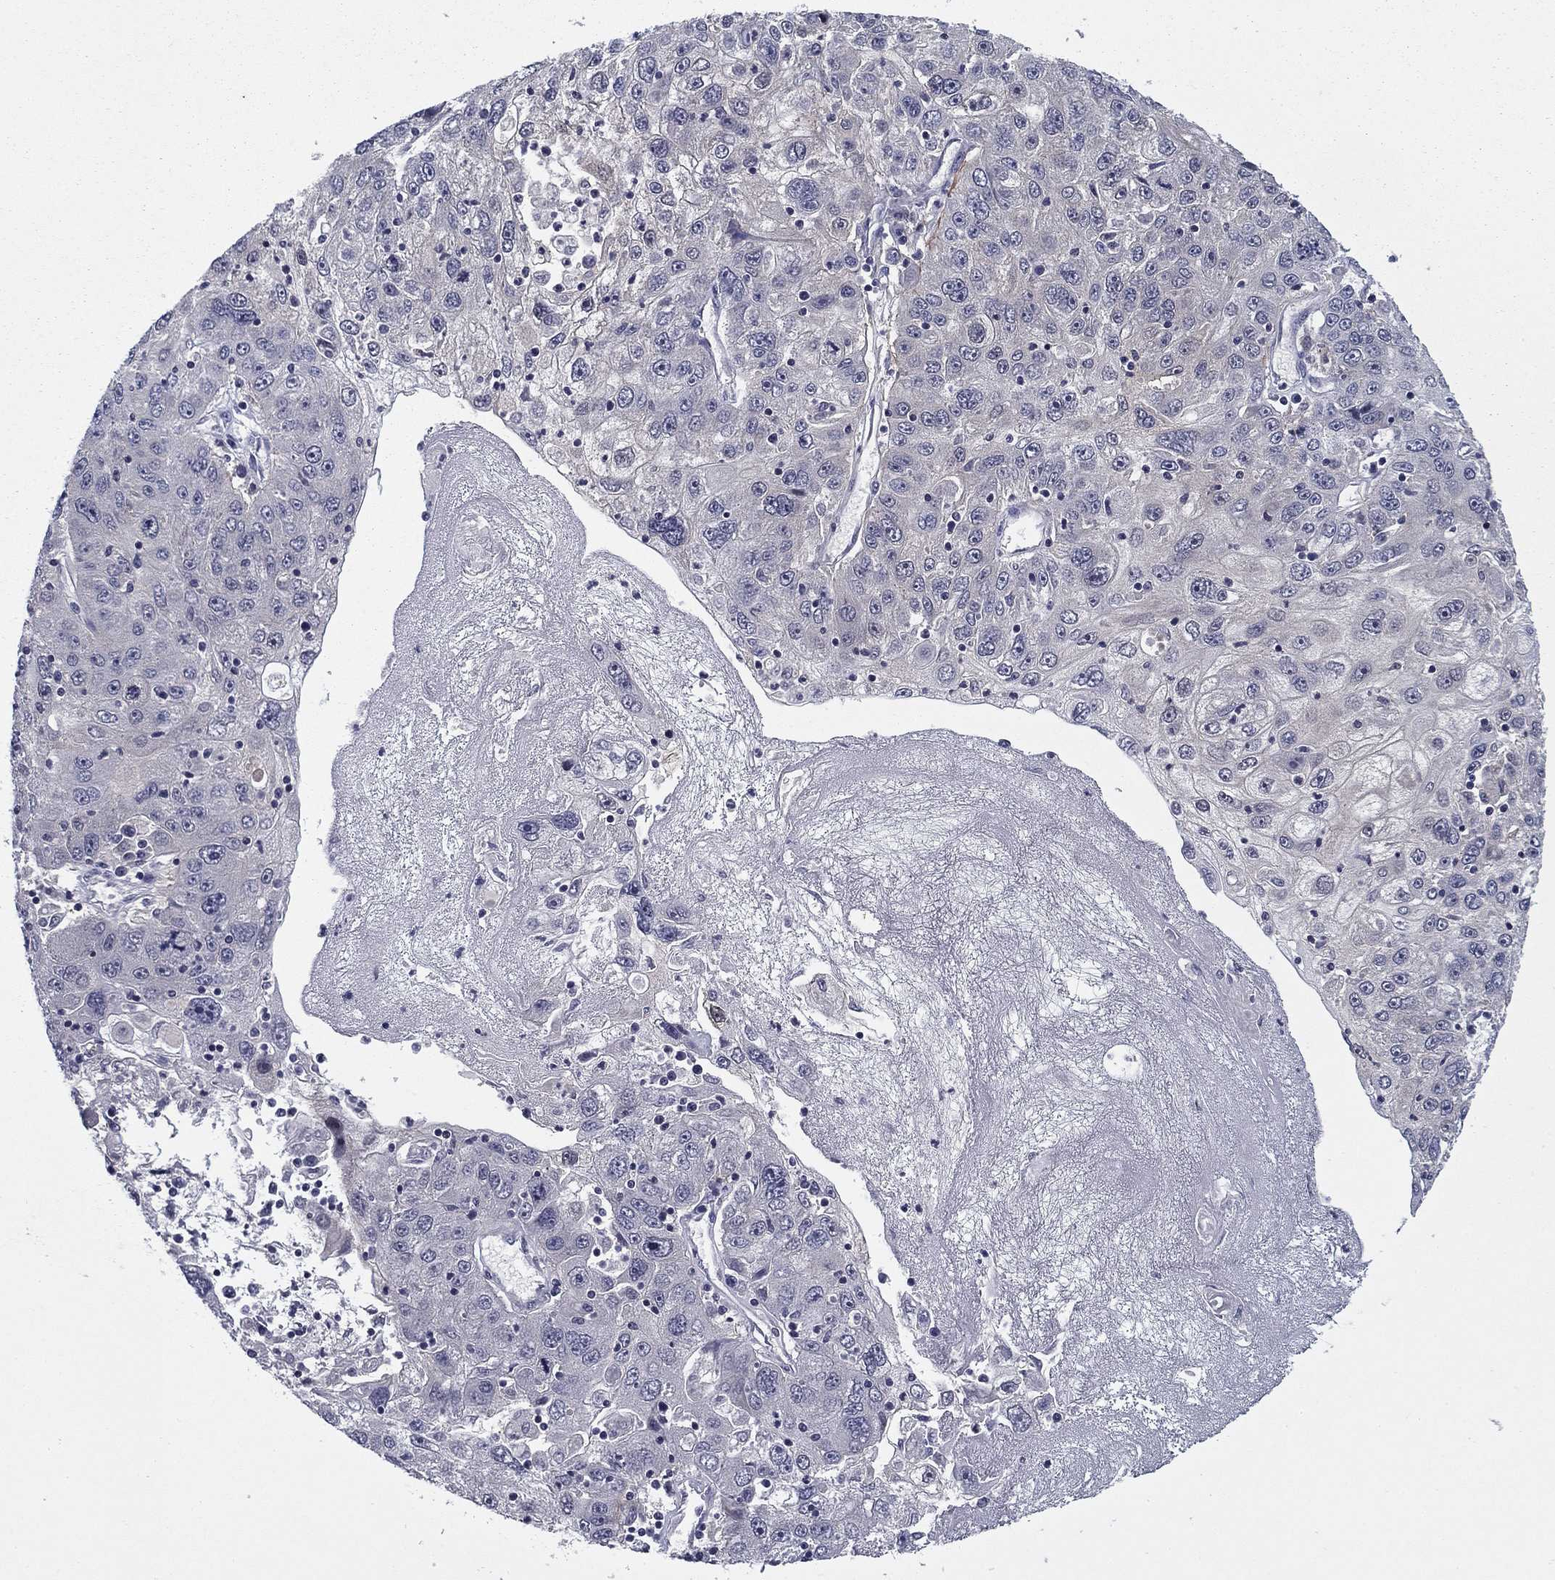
{"staining": {"intensity": "negative", "quantity": "none", "location": "none"}, "tissue": "stomach cancer", "cell_type": "Tumor cells", "image_type": "cancer", "snomed": [{"axis": "morphology", "description": "Adenocarcinoma, NOS"}, {"axis": "topography", "description": "Stomach"}], "caption": "High magnification brightfield microscopy of stomach cancer (adenocarcinoma) stained with DAB (brown) and counterstained with hematoxylin (blue): tumor cells show no significant staining. (Immunohistochemistry, brightfield microscopy, high magnification).", "gene": "REXO5", "patient": {"sex": "male", "age": 56}}